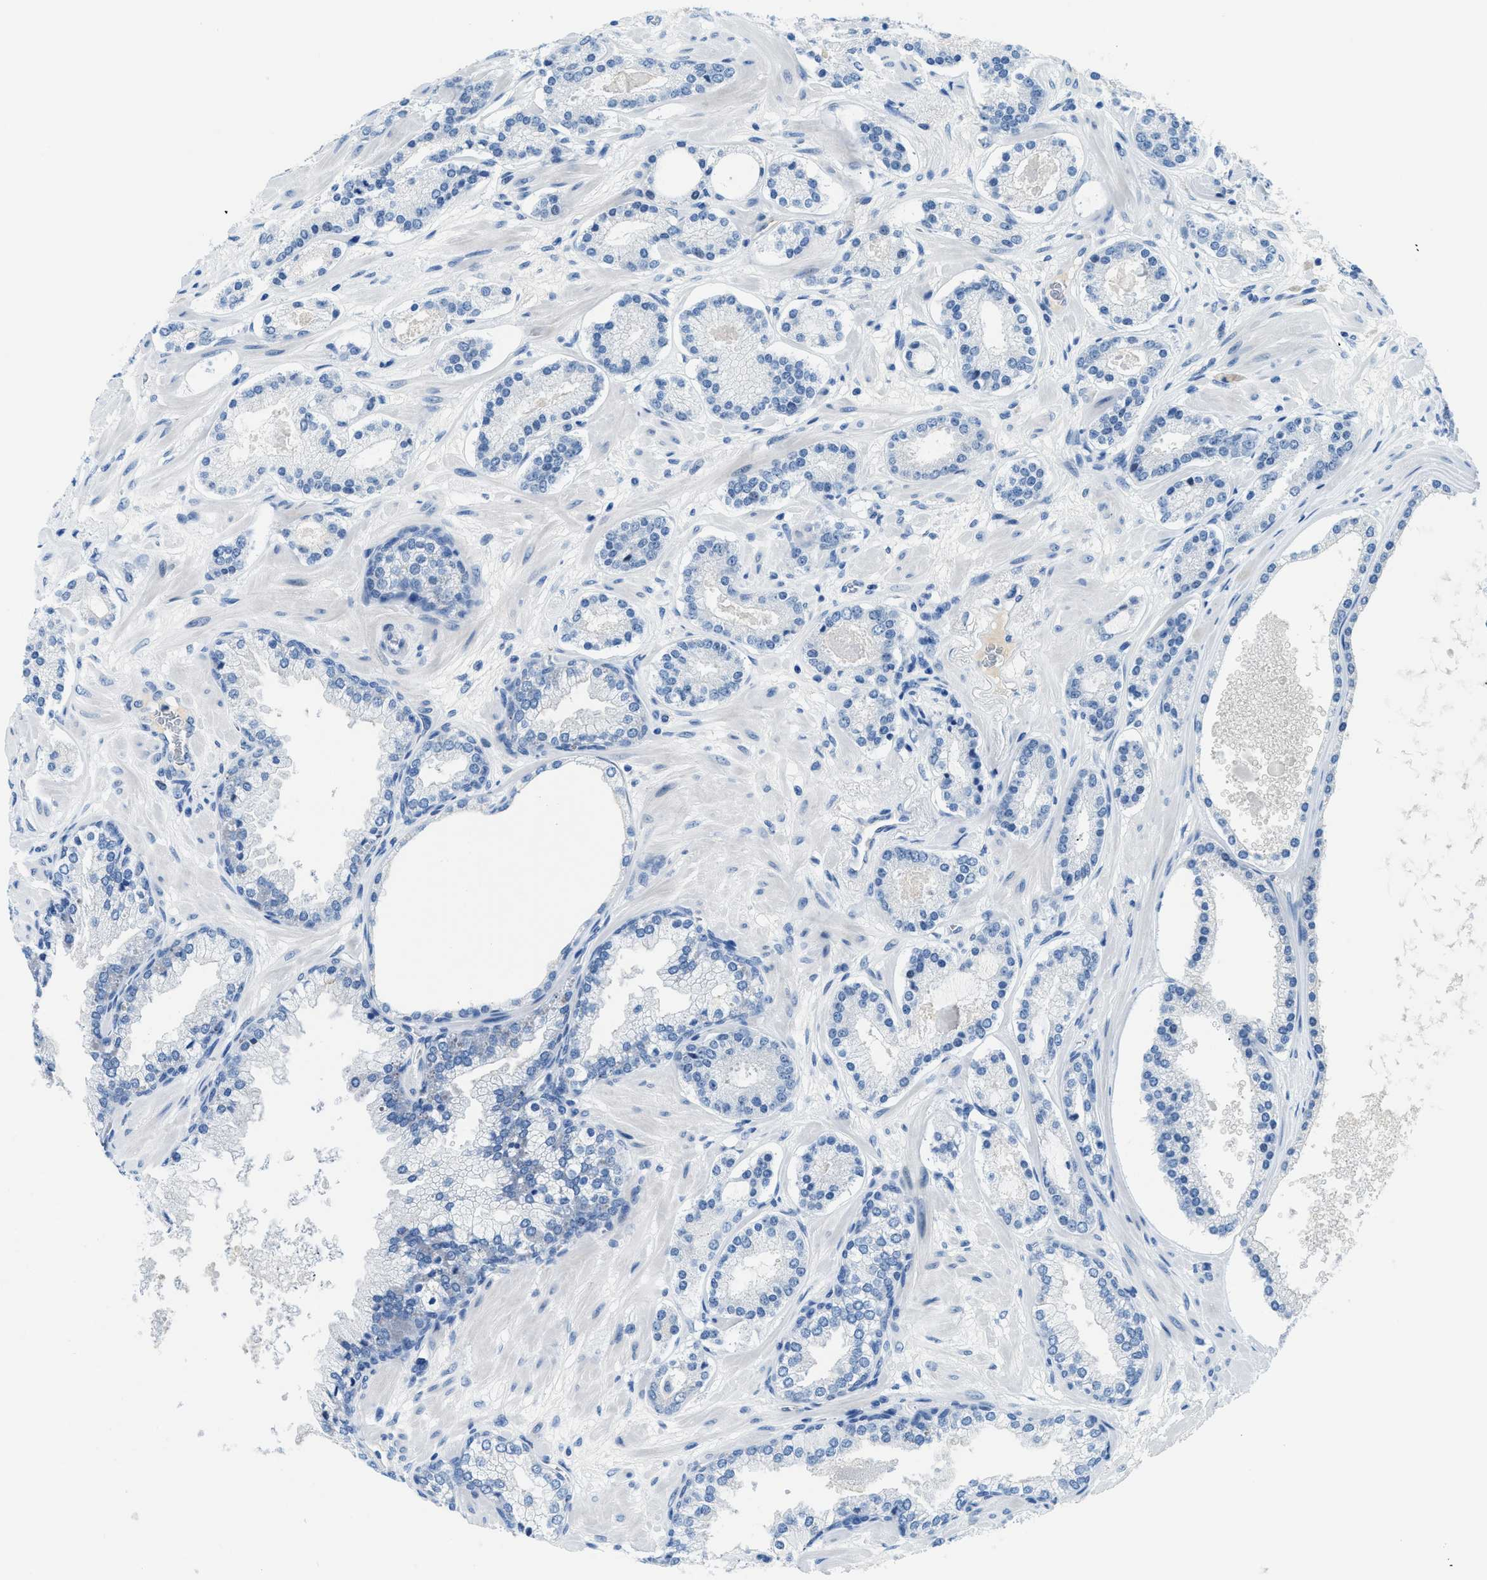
{"staining": {"intensity": "negative", "quantity": "none", "location": "none"}, "tissue": "prostate cancer", "cell_type": "Tumor cells", "image_type": "cancer", "snomed": [{"axis": "morphology", "description": "Adenocarcinoma, Low grade"}, {"axis": "topography", "description": "Prostate"}], "caption": "This is a photomicrograph of immunohistochemistry staining of prostate cancer, which shows no expression in tumor cells.", "gene": "MBL2", "patient": {"sex": "male", "age": 63}}